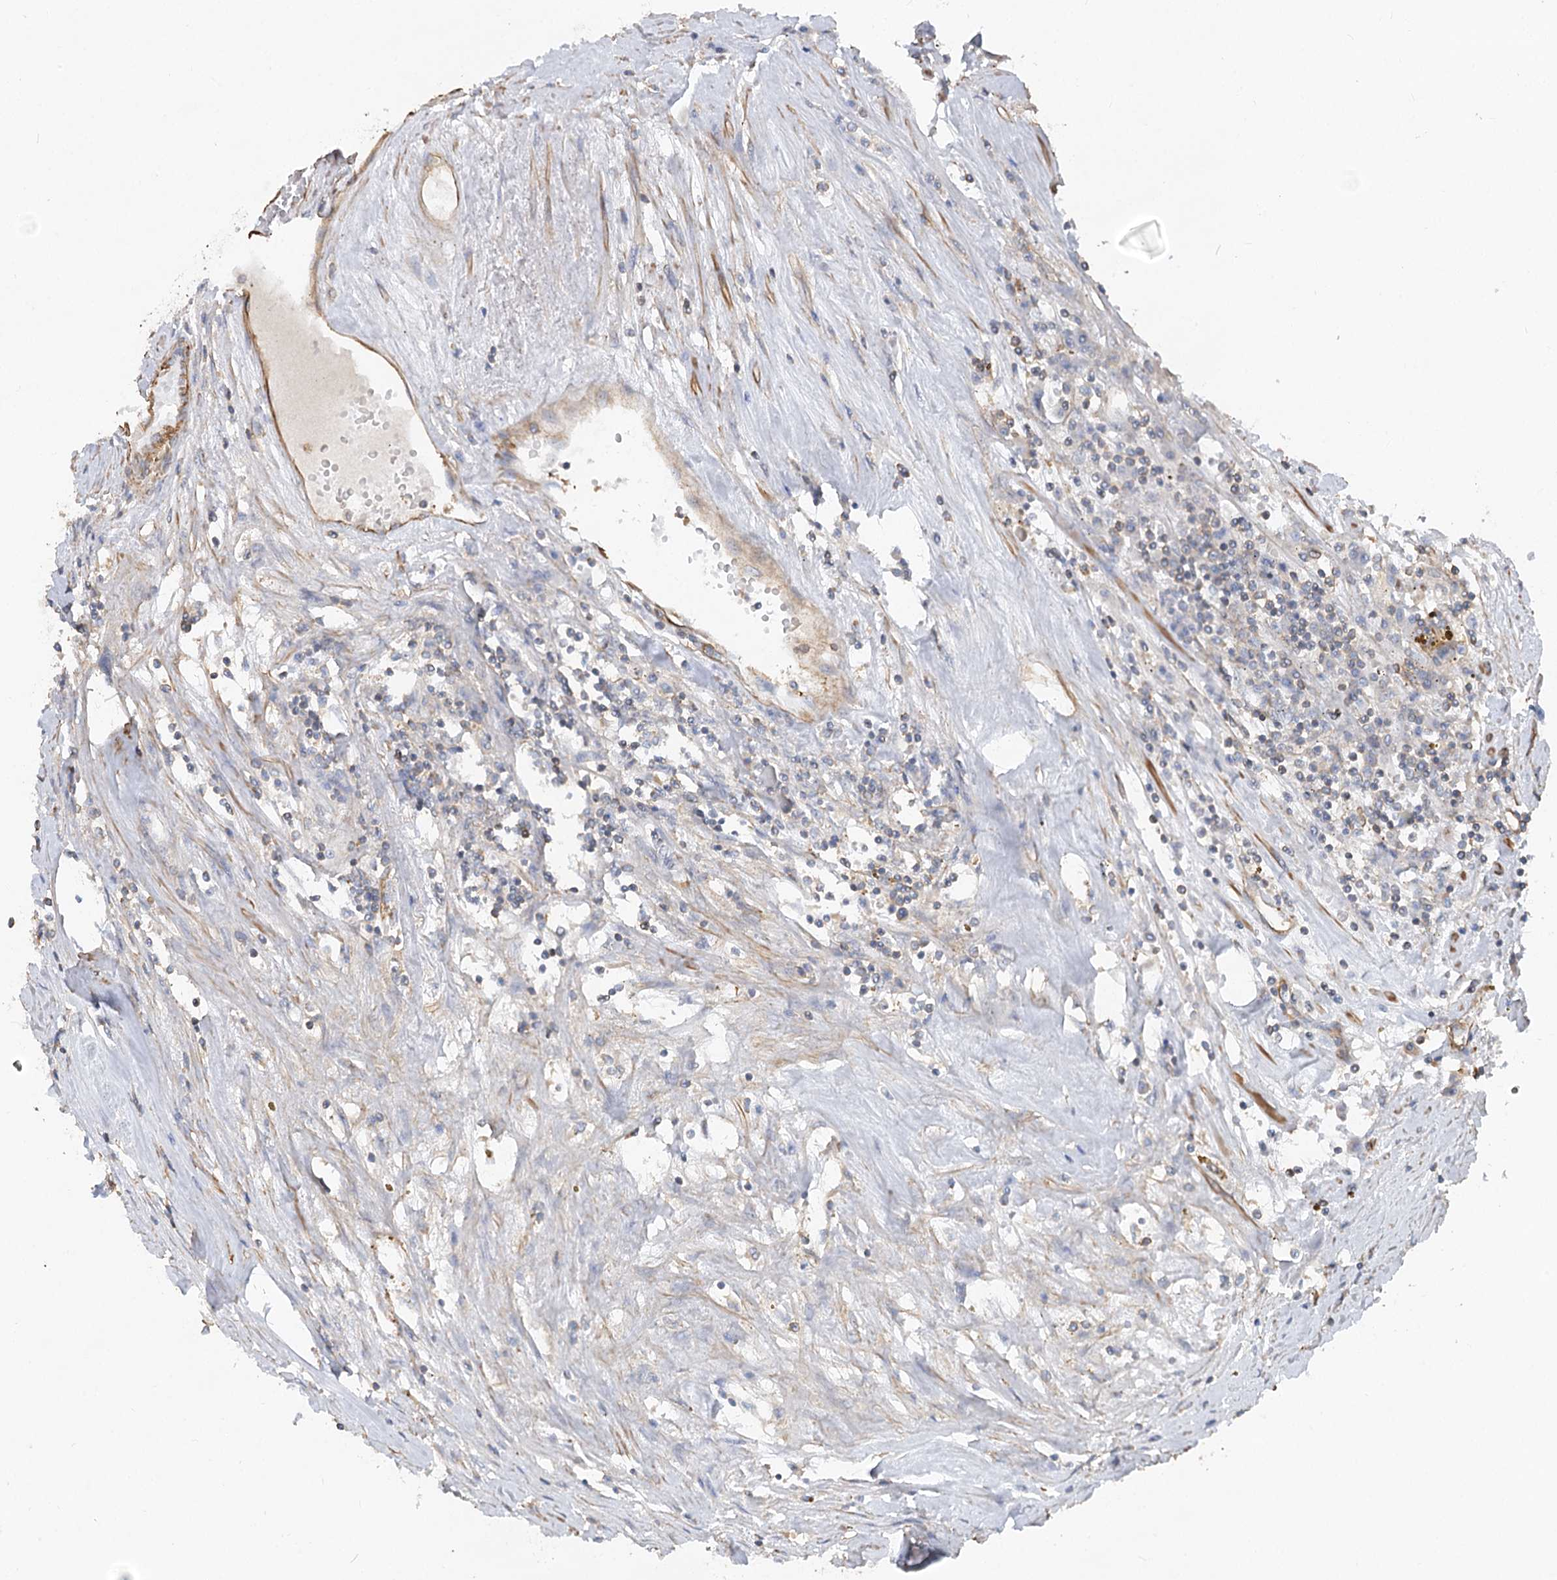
{"staining": {"intensity": "negative", "quantity": "none", "location": "none"}, "tissue": "renal cancer", "cell_type": "Tumor cells", "image_type": "cancer", "snomed": [{"axis": "morphology", "description": "Adenocarcinoma, NOS"}, {"axis": "topography", "description": "Kidney"}], "caption": "Renal cancer (adenocarcinoma) was stained to show a protein in brown. There is no significant positivity in tumor cells.", "gene": "WDR36", "patient": {"sex": "male", "age": 56}}